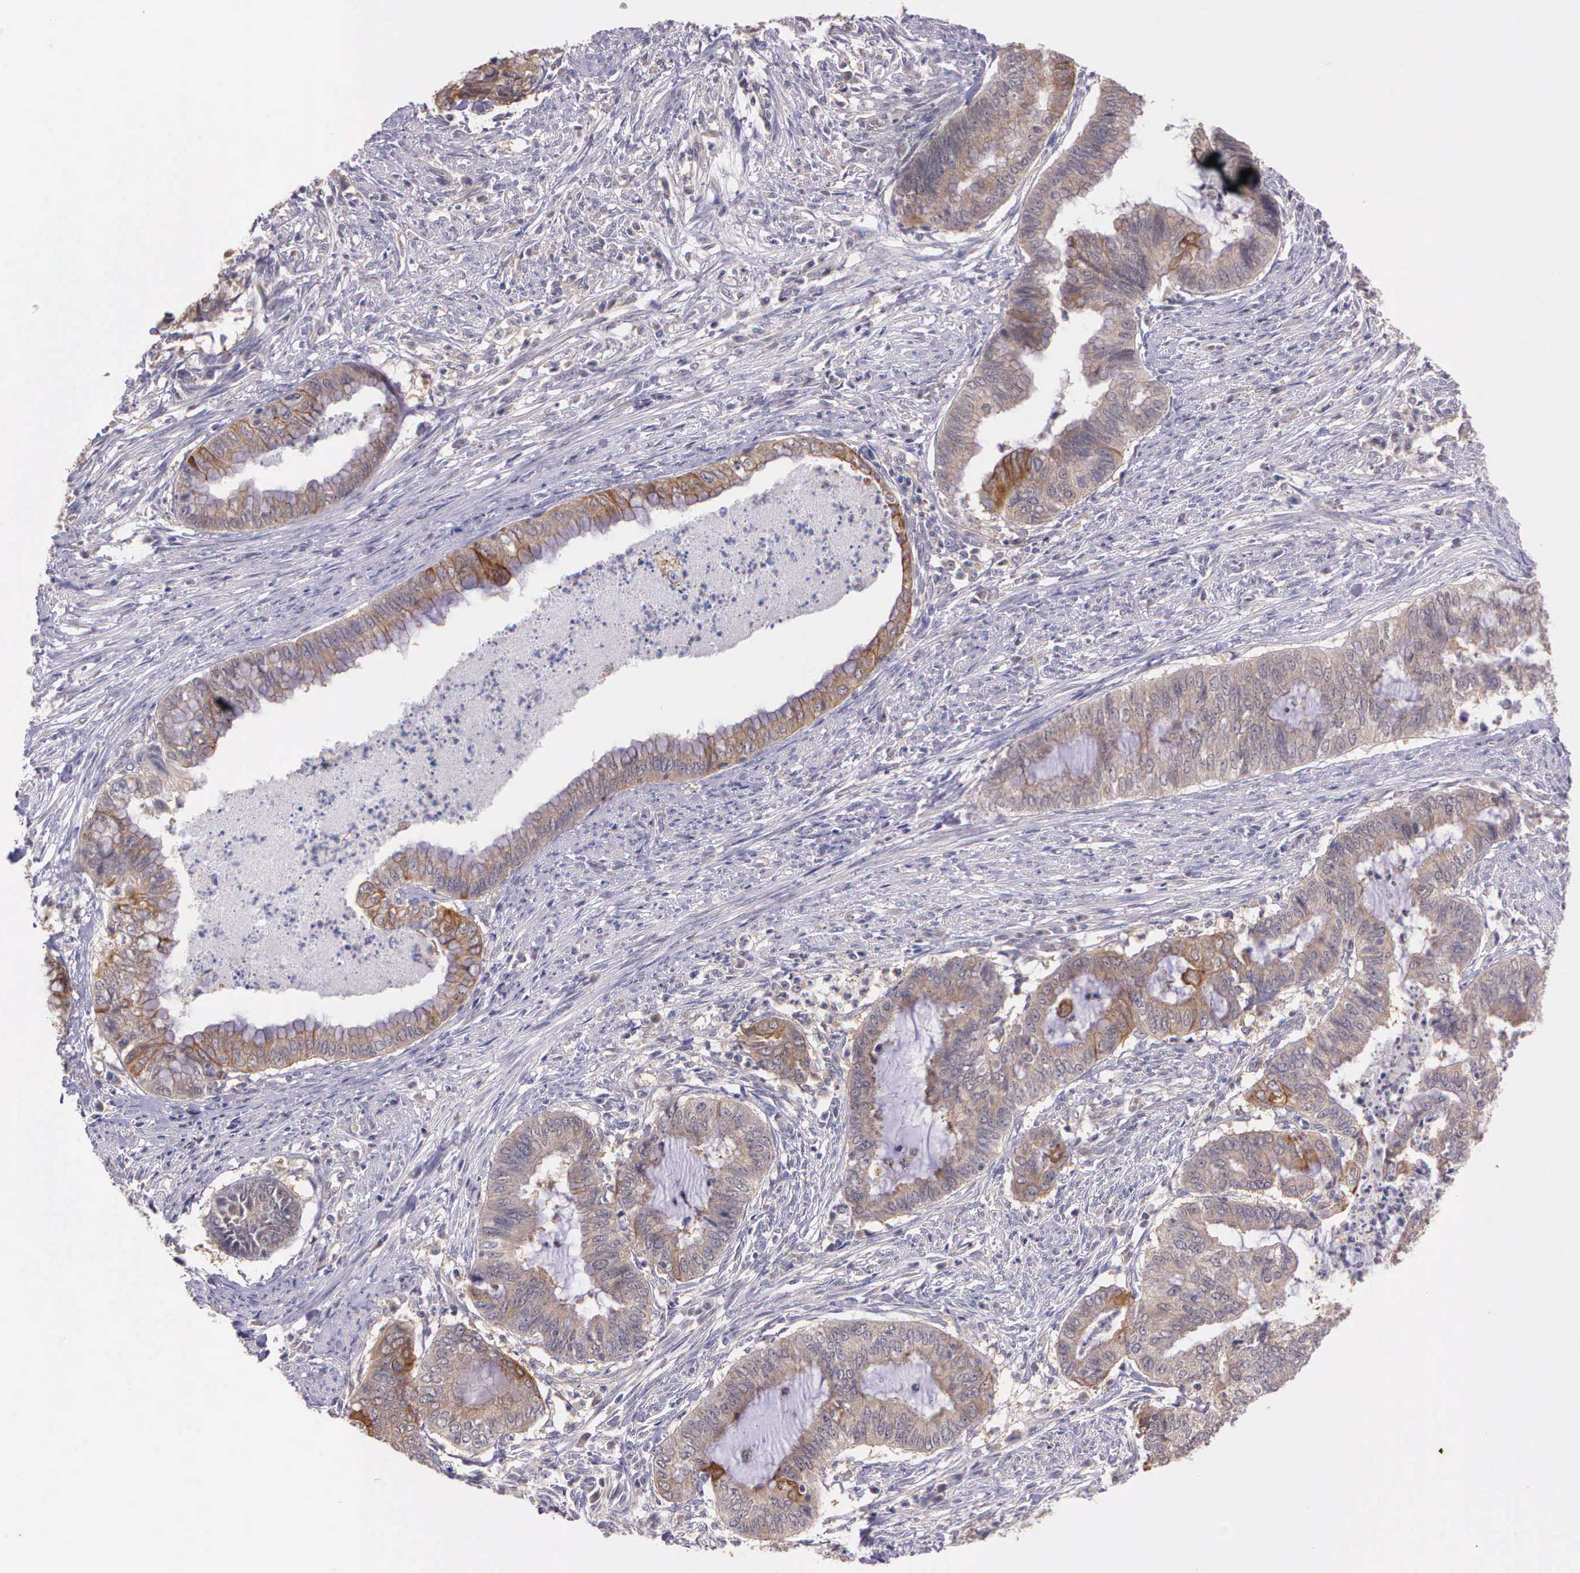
{"staining": {"intensity": "weak", "quantity": ">75%", "location": "cytoplasmic/membranous"}, "tissue": "endometrial cancer", "cell_type": "Tumor cells", "image_type": "cancer", "snomed": [{"axis": "morphology", "description": "Necrosis, NOS"}, {"axis": "morphology", "description": "Adenocarcinoma, NOS"}, {"axis": "topography", "description": "Endometrium"}], "caption": "Protein expression analysis of endometrial adenocarcinoma exhibits weak cytoplasmic/membranous expression in approximately >75% of tumor cells.", "gene": "IGBP1", "patient": {"sex": "female", "age": 79}}